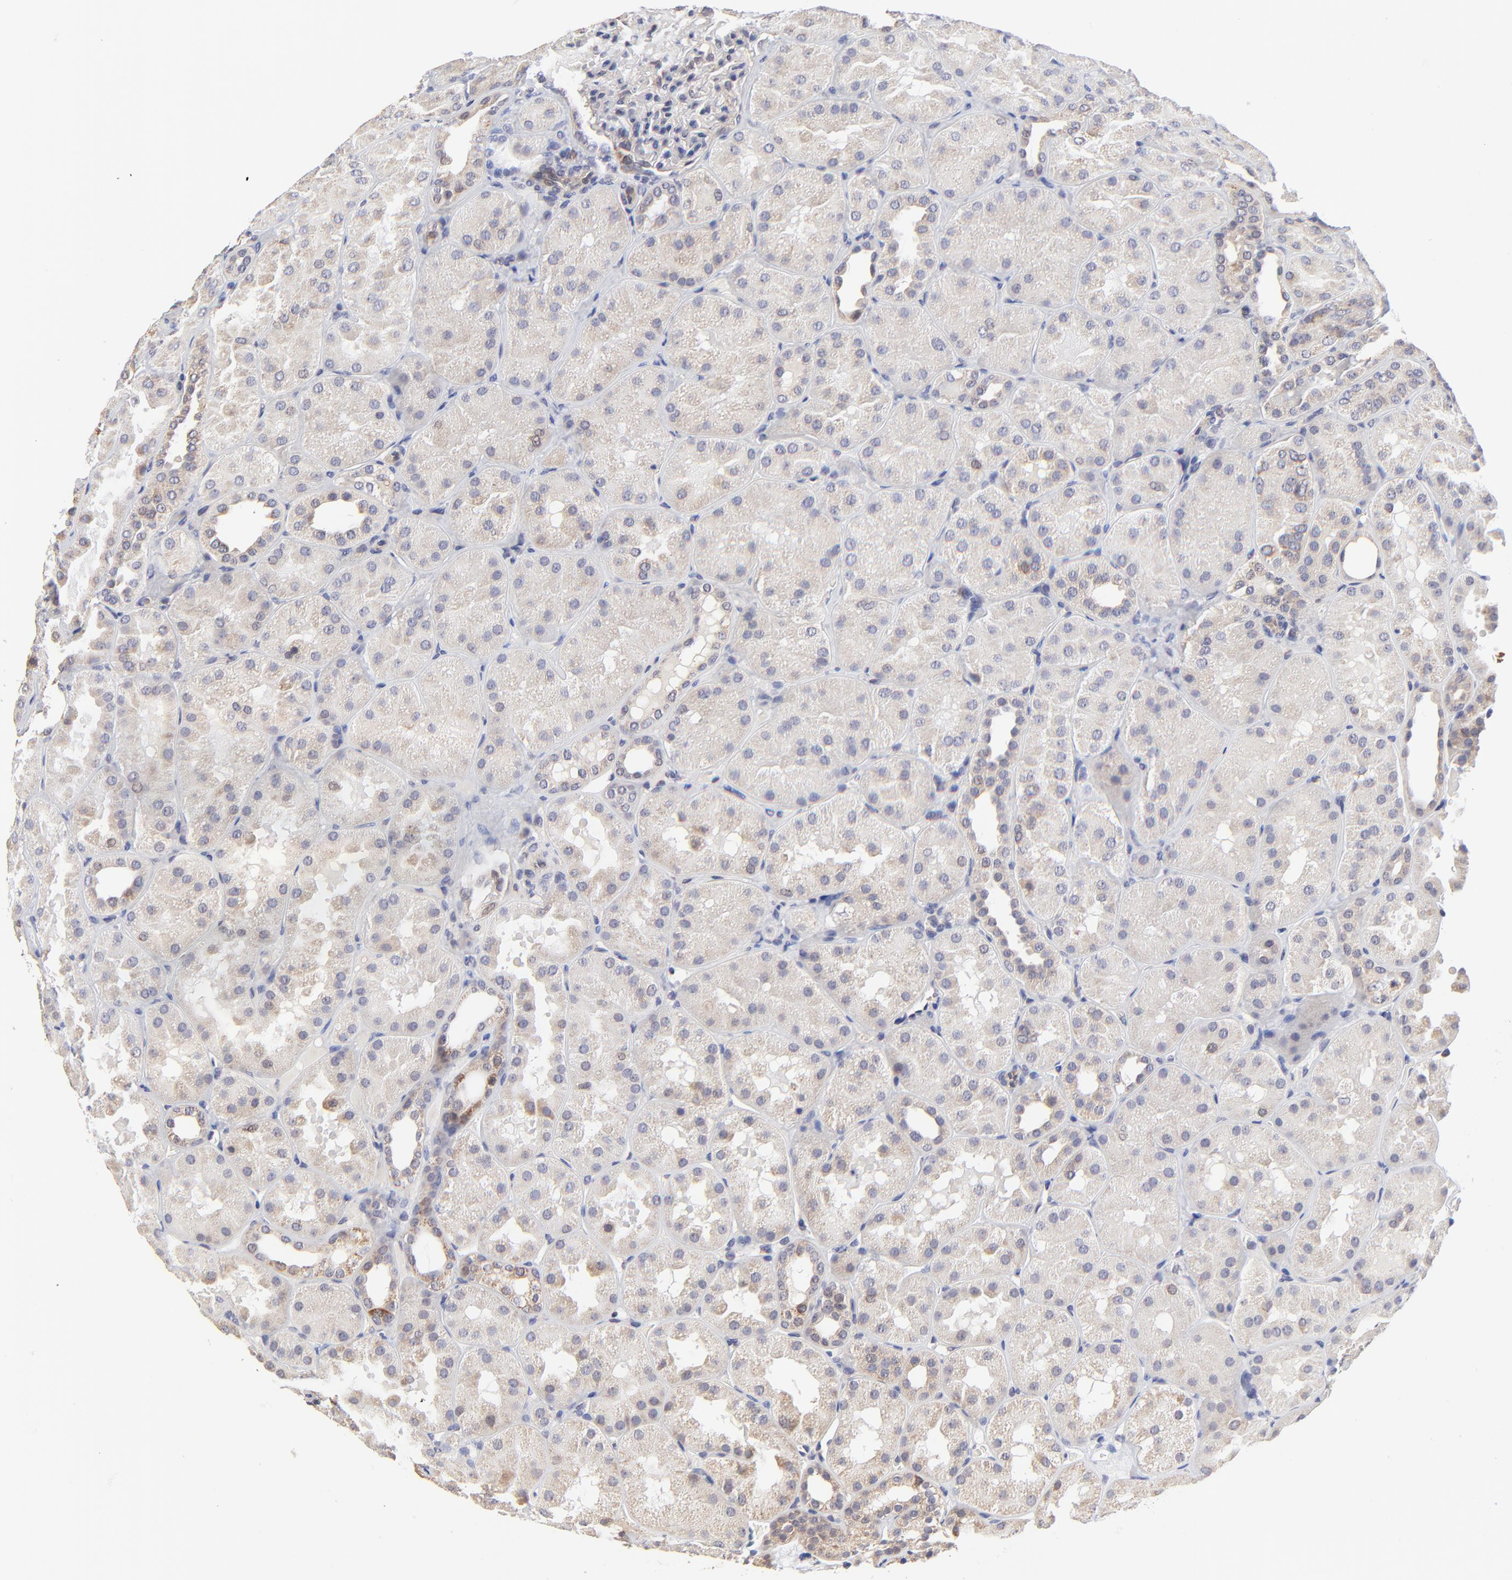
{"staining": {"intensity": "negative", "quantity": "none", "location": "none"}, "tissue": "kidney", "cell_type": "Cells in glomeruli", "image_type": "normal", "snomed": [{"axis": "morphology", "description": "Normal tissue, NOS"}, {"axis": "topography", "description": "Kidney"}], "caption": "Kidney stained for a protein using IHC exhibits no staining cells in glomeruli.", "gene": "FBXL12", "patient": {"sex": "male", "age": 28}}